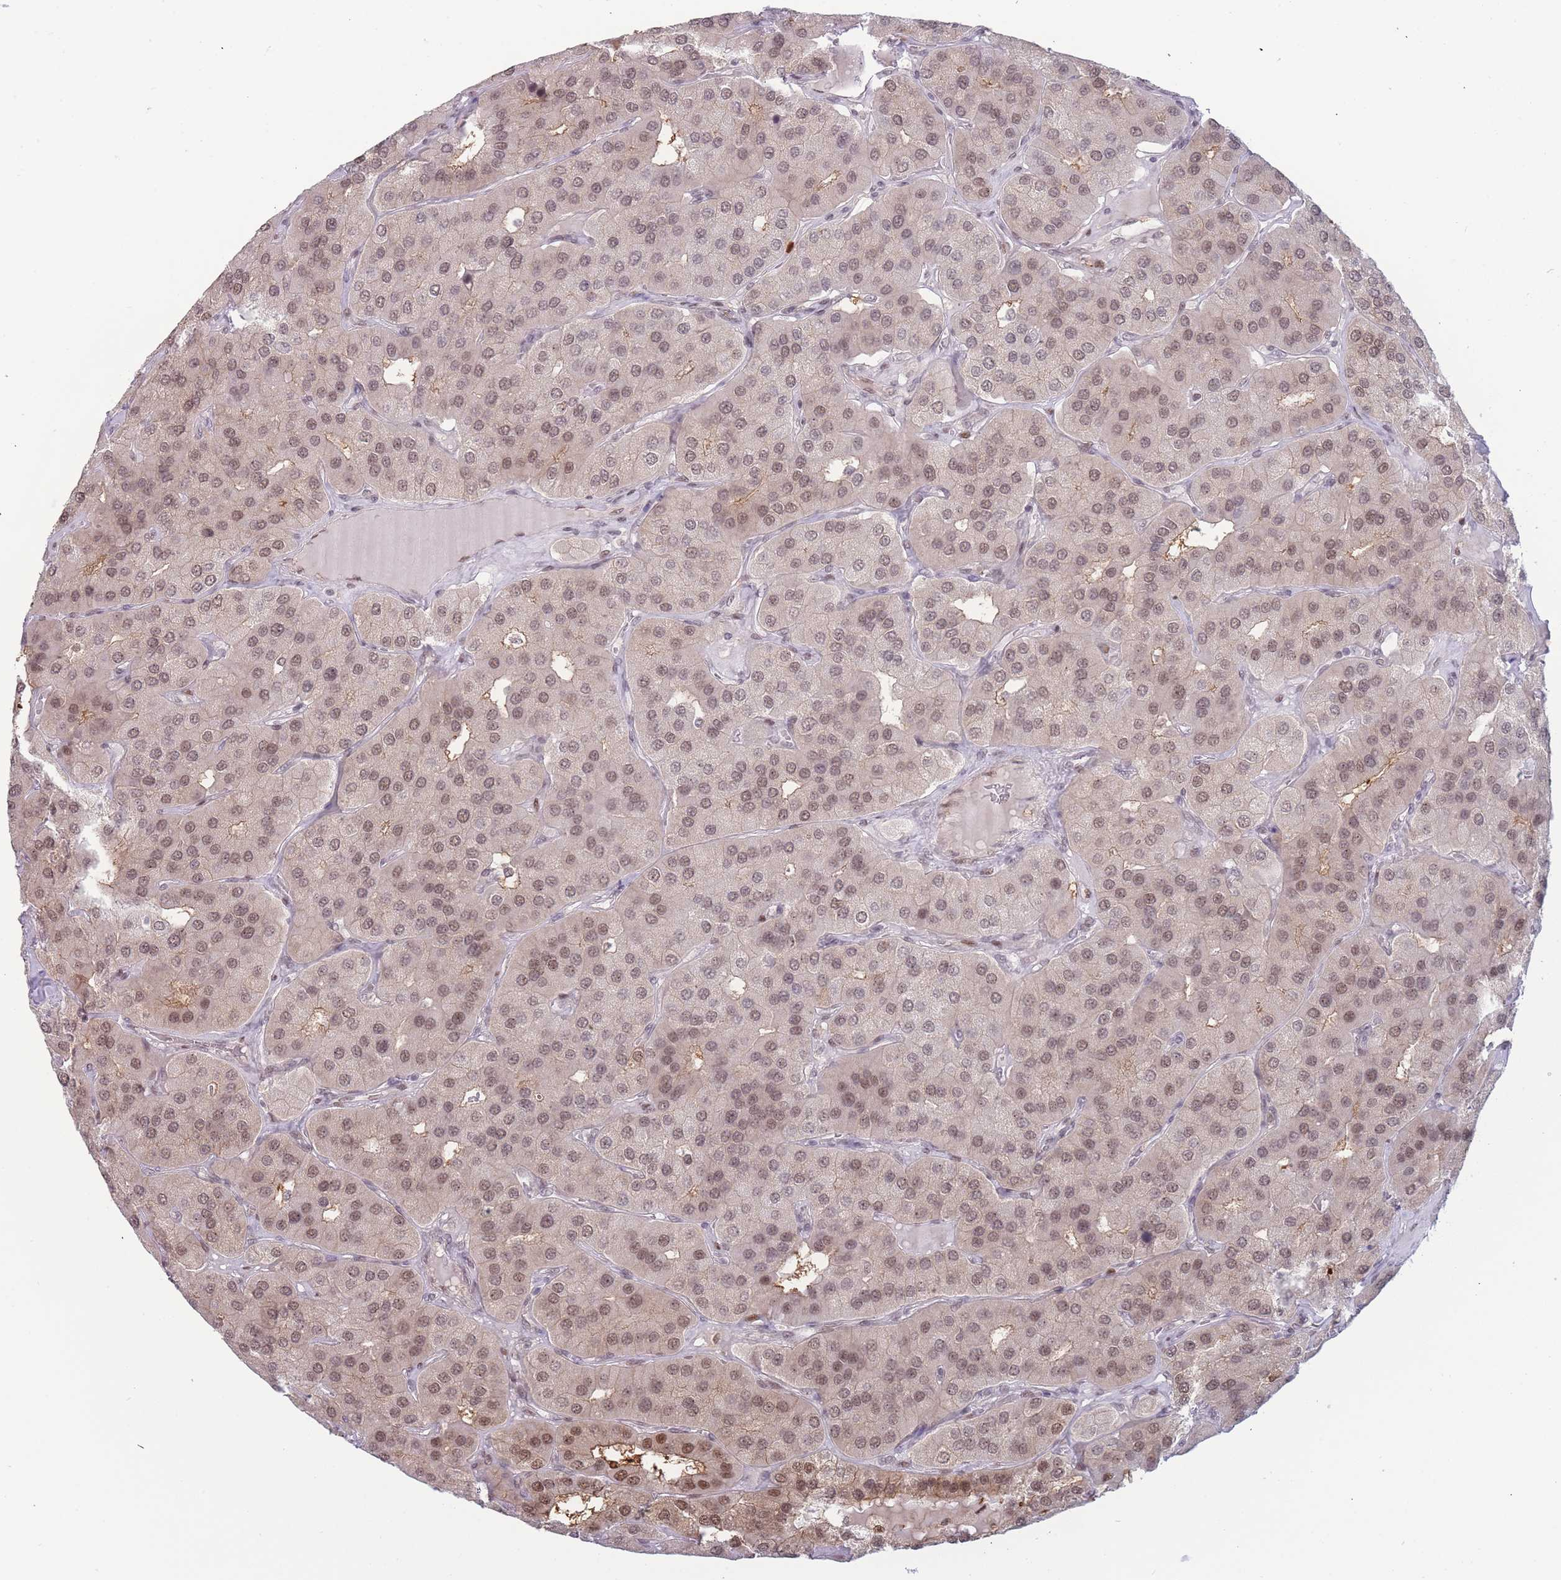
{"staining": {"intensity": "moderate", "quantity": "25%-75%", "location": "nuclear"}, "tissue": "parathyroid gland", "cell_type": "Glandular cells", "image_type": "normal", "snomed": [{"axis": "morphology", "description": "Normal tissue, NOS"}, {"axis": "morphology", "description": "Adenoma, NOS"}, {"axis": "topography", "description": "Parathyroid gland"}], "caption": "Glandular cells exhibit medium levels of moderate nuclear positivity in approximately 25%-75% of cells in unremarkable human parathyroid gland.", "gene": "DEAF1", "patient": {"sex": "female", "age": 86}}